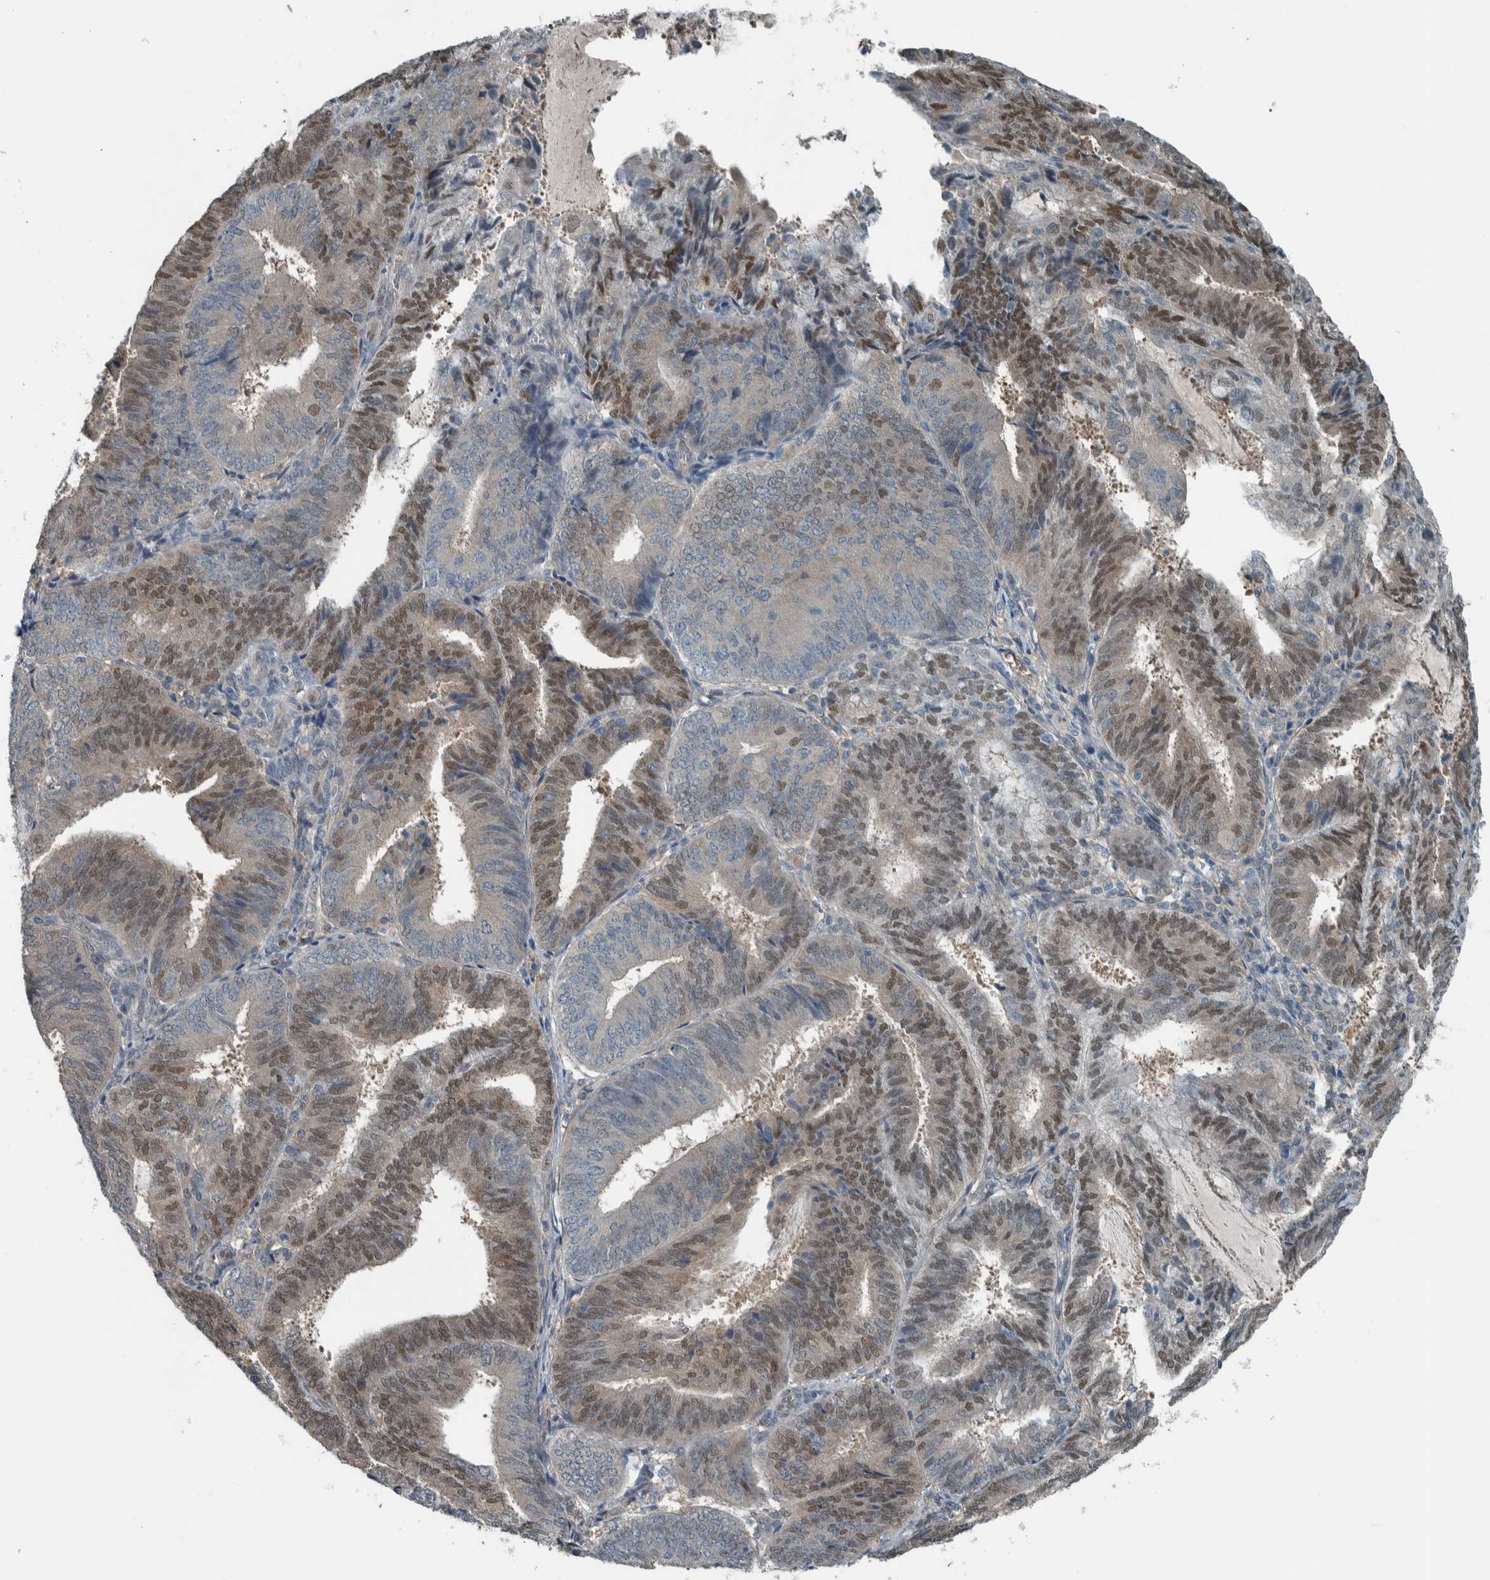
{"staining": {"intensity": "moderate", "quantity": "25%-75%", "location": "nuclear"}, "tissue": "endometrial cancer", "cell_type": "Tumor cells", "image_type": "cancer", "snomed": [{"axis": "morphology", "description": "Adenocarcinoma, NOS"}, {"axis": "topography", "description": "Endometrium"}], "caption": "Tumor cells demonstrate medium levels of moderate nuclear positivity in approximately 25%-75% of cells in endometrial adenocarcinoma.", "gene": "ALAD", "patient": {"sex": "female", "age": 81}}